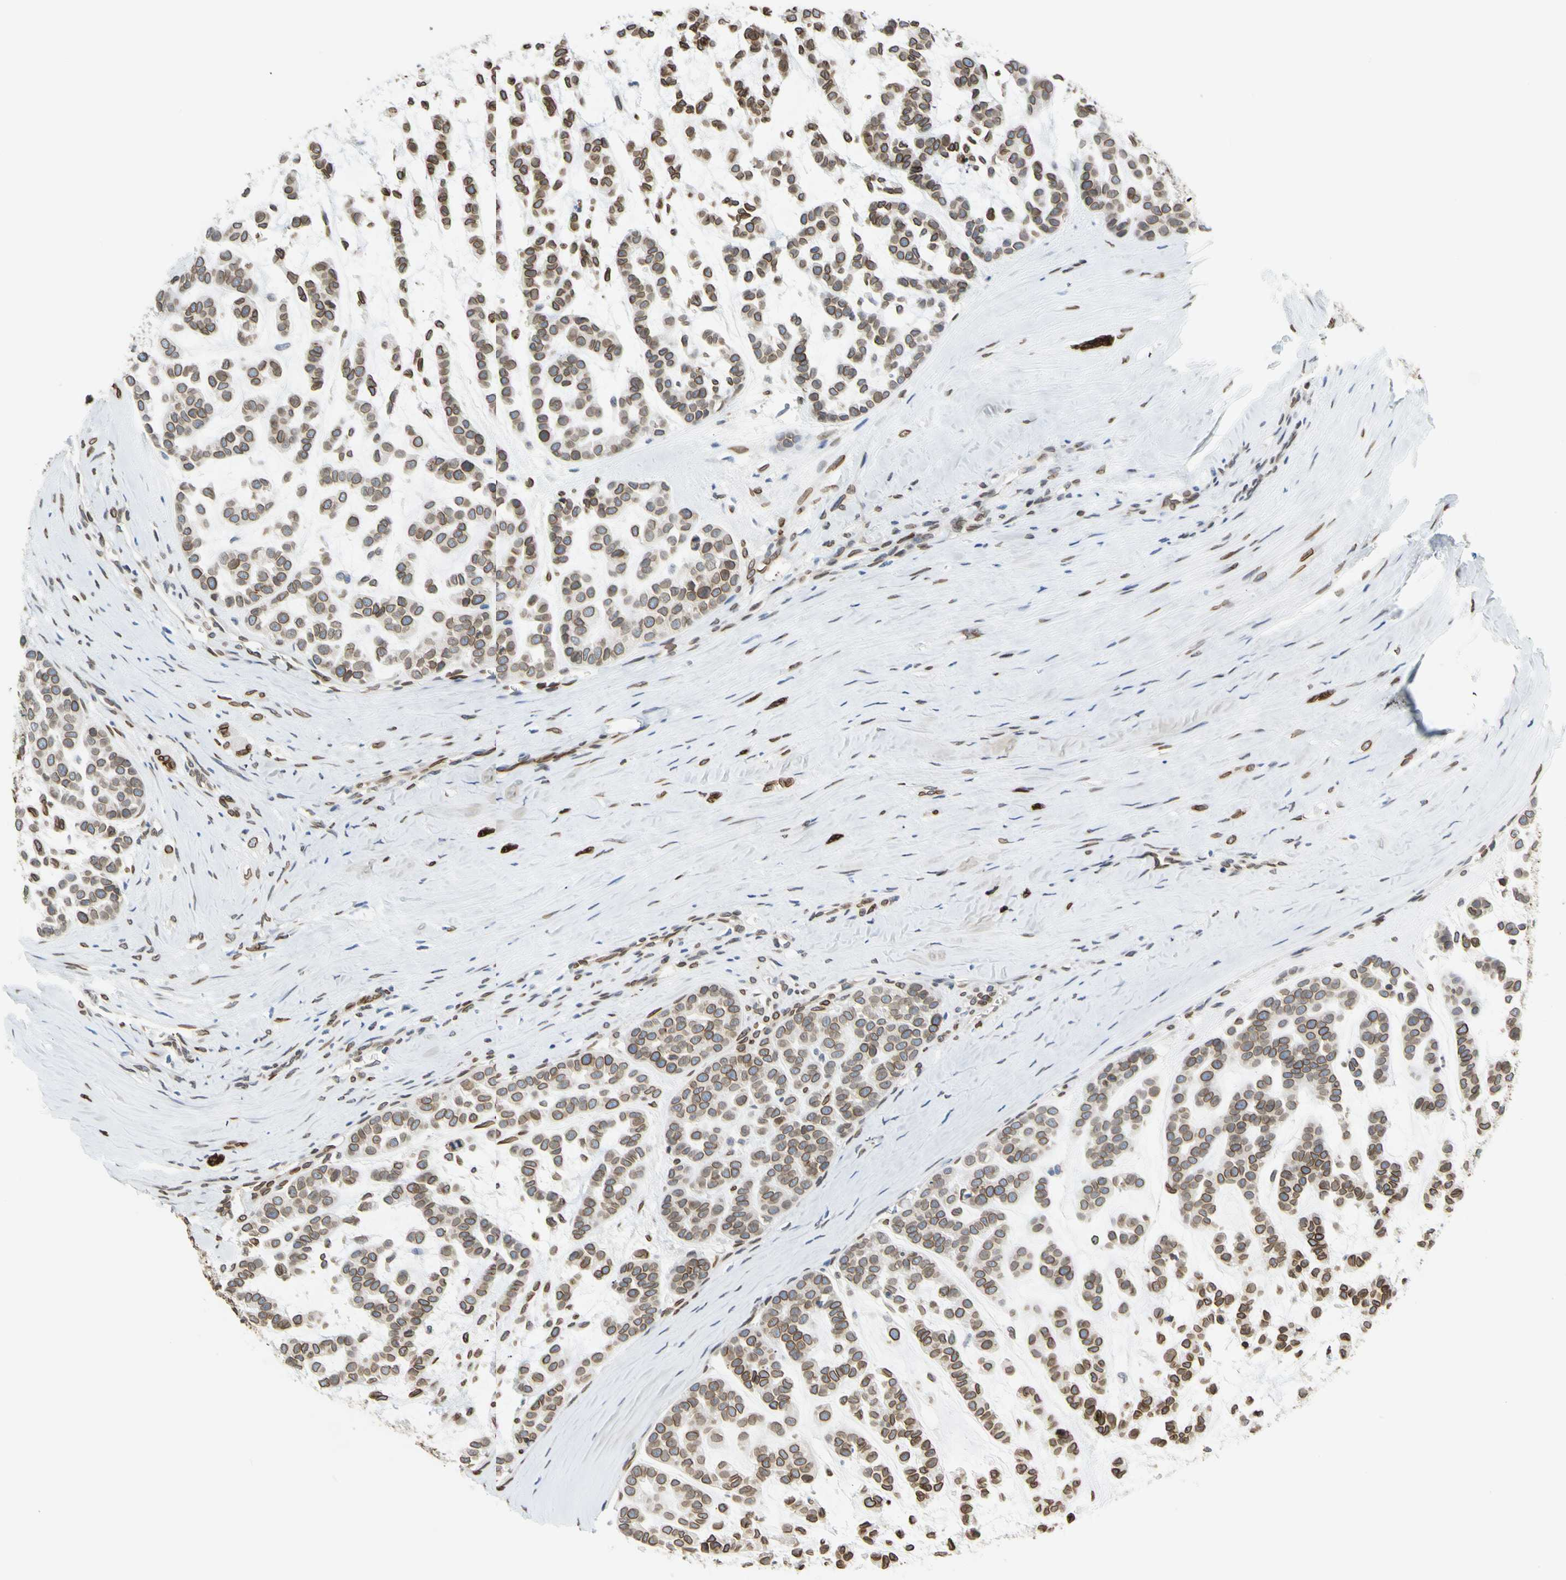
{"staining": {"intensity": "strong", "quantity": ">75%", "location": "cytoplasmic/membranous,nuclear"}, "tissue": "head and neck cancer", "cell_type": "Tumor cells", "image_type": "cancer", "snomed": [{"axis": "morphology", "description": "Adenocarcinoma, NOS"}, {"axis": "morphology", "description": "Adenoma, NOS"}, {"axis": "topography", "description": "Head-Neck"}], "caption": "A photomicrograph of human adenocarcinoma (head and neck) stained for a protein reveals strong cytoplasmic/membranous and nuclear brown staining in tumor cells.", "gene": "SUN1", "patient": {"sex": "female", "age": 55}}